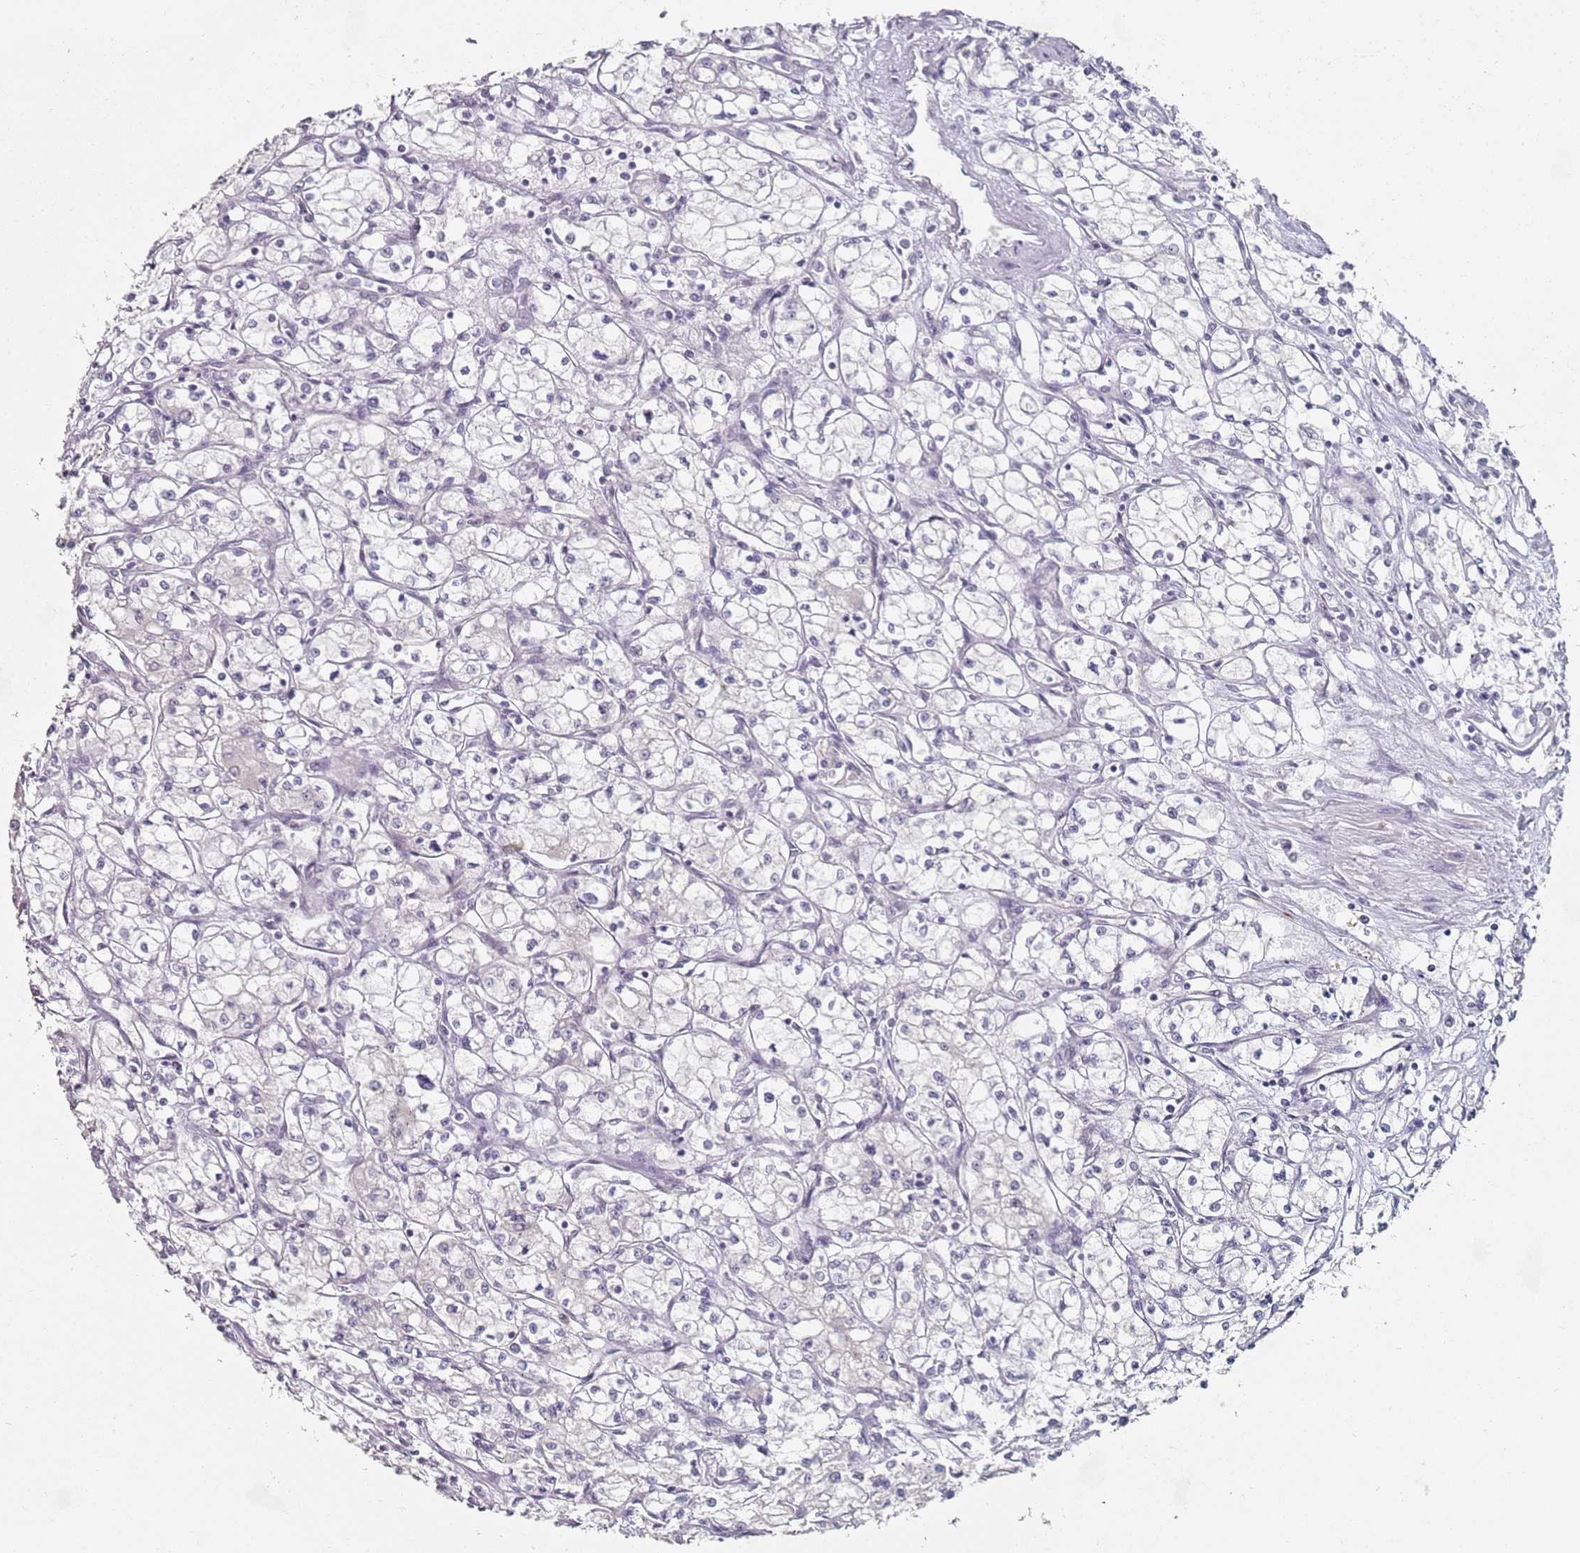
{"staining": {"intensity": "negative", "quantity": "none", "location": "none"}, "tissue": "renal cancer", "cell_type": "Tumor cells", "image_type": "cancer", "snomed": [{"axis": "morphology", "description": "Adenocarcinoma, NOS"}, {"axis": "topography", "description": "Kidney"}], "caption": "Immunohistochemistry (IHC) image of adenocarcinoma (renal) stained for a protein (brown), which reveals no expression in tumor cells. (DAB IHC with hematoxylin counter stain).", "gene": "DNAH11", "patient": {"sex": "male", "age": 59}}